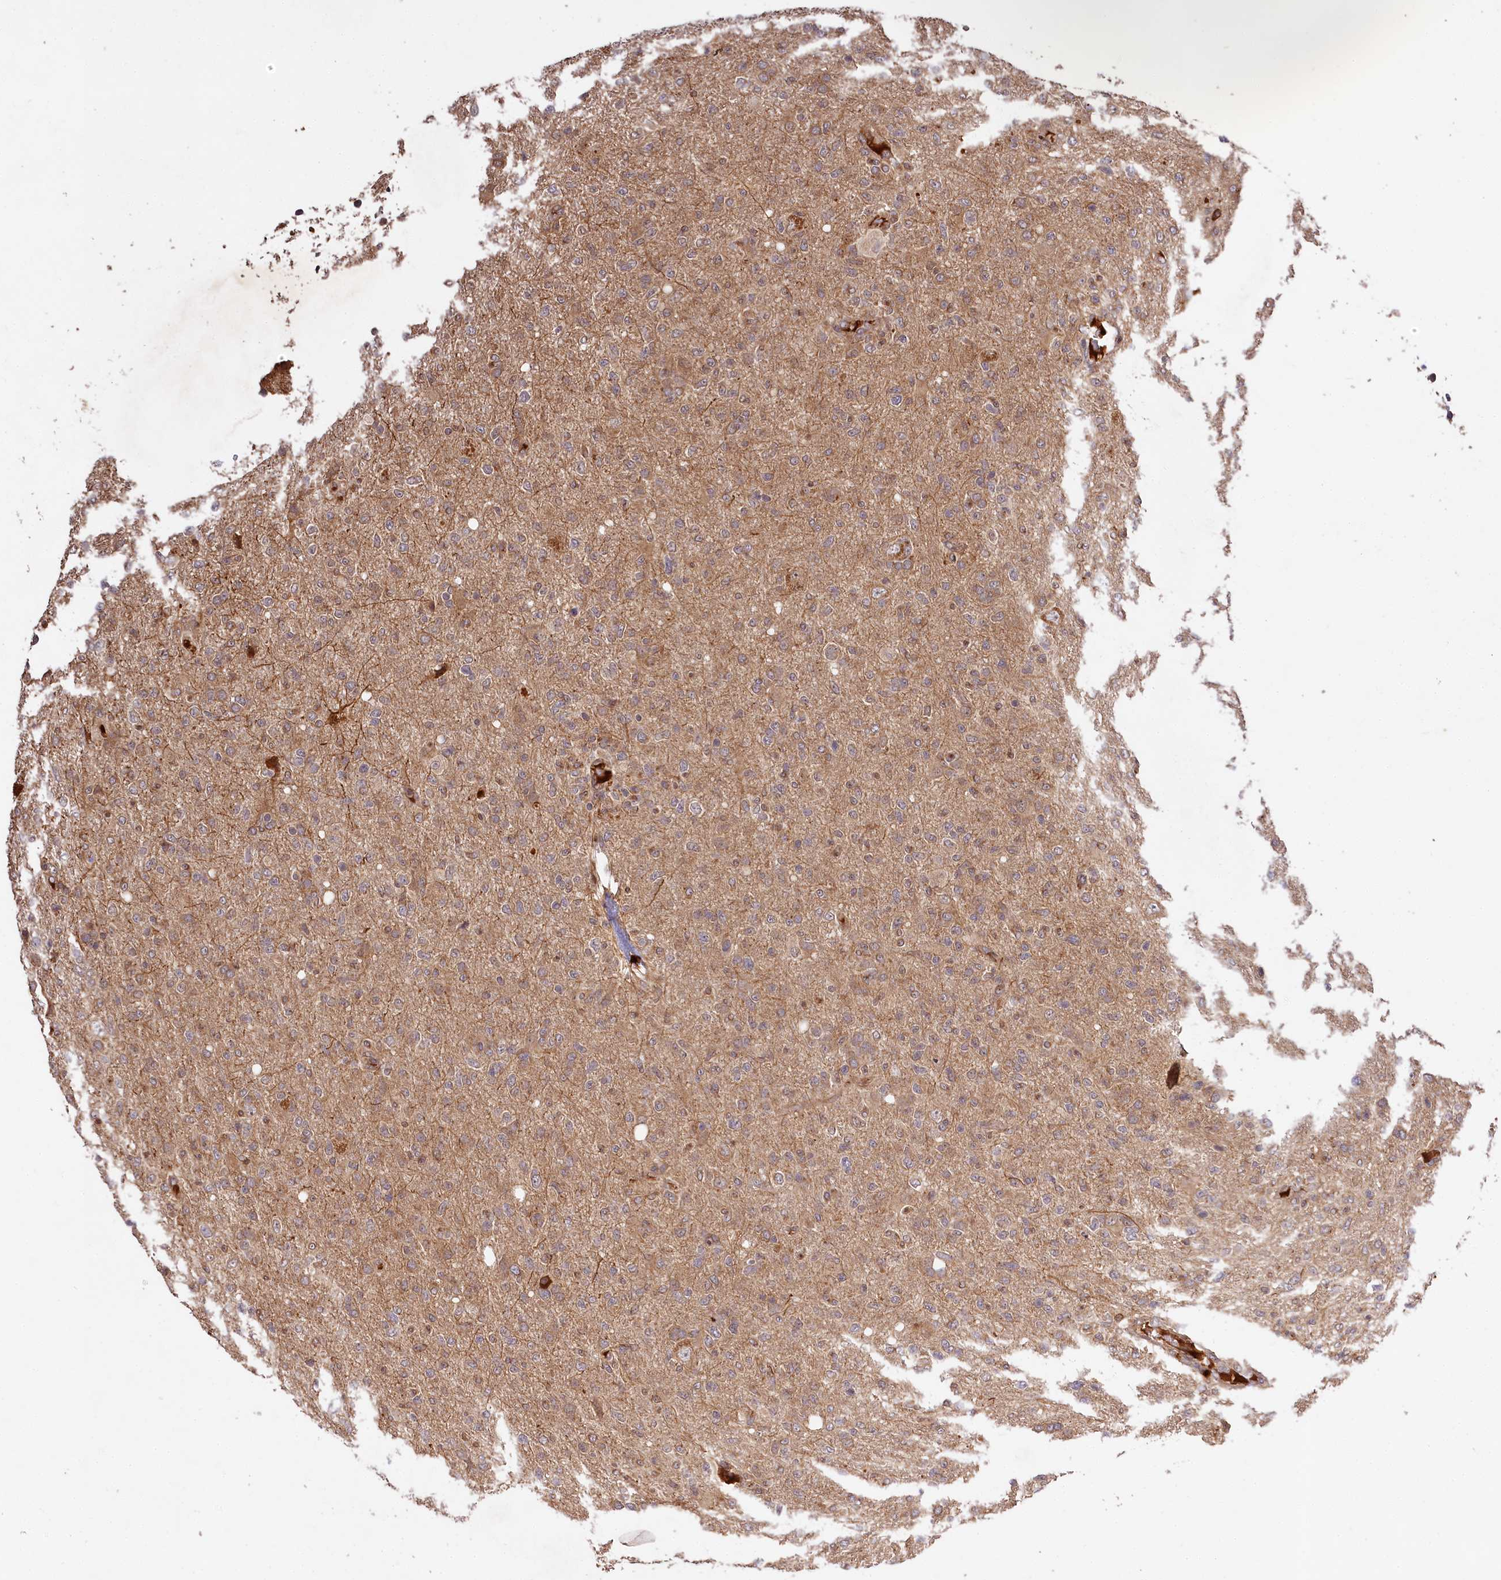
{"staining": {"intensity": "weak", "quantity": "25%-75%", "location": "cytoplasmic/membranous"}, "tissue": "glioma", "cell_type": "Tumor cells", "image_type": "cancer", "snomed": [{"axis": "morphology", "description": "Glioma, malignant, High grade"}, {"axis": "topography", "description": "Brain"}], "caption": "Immunohistochemistry image of neoplastic tissue: glioma stained using immunohistochemistry exhibits low levels of weak protein expression localized specifically in the cytoplasmic/membranous of tumor cells, appearing as a cytoplasmic/membranous brown color.", "gene": "MCF2L2", "patient": {"sex": "female", "age": 57}}